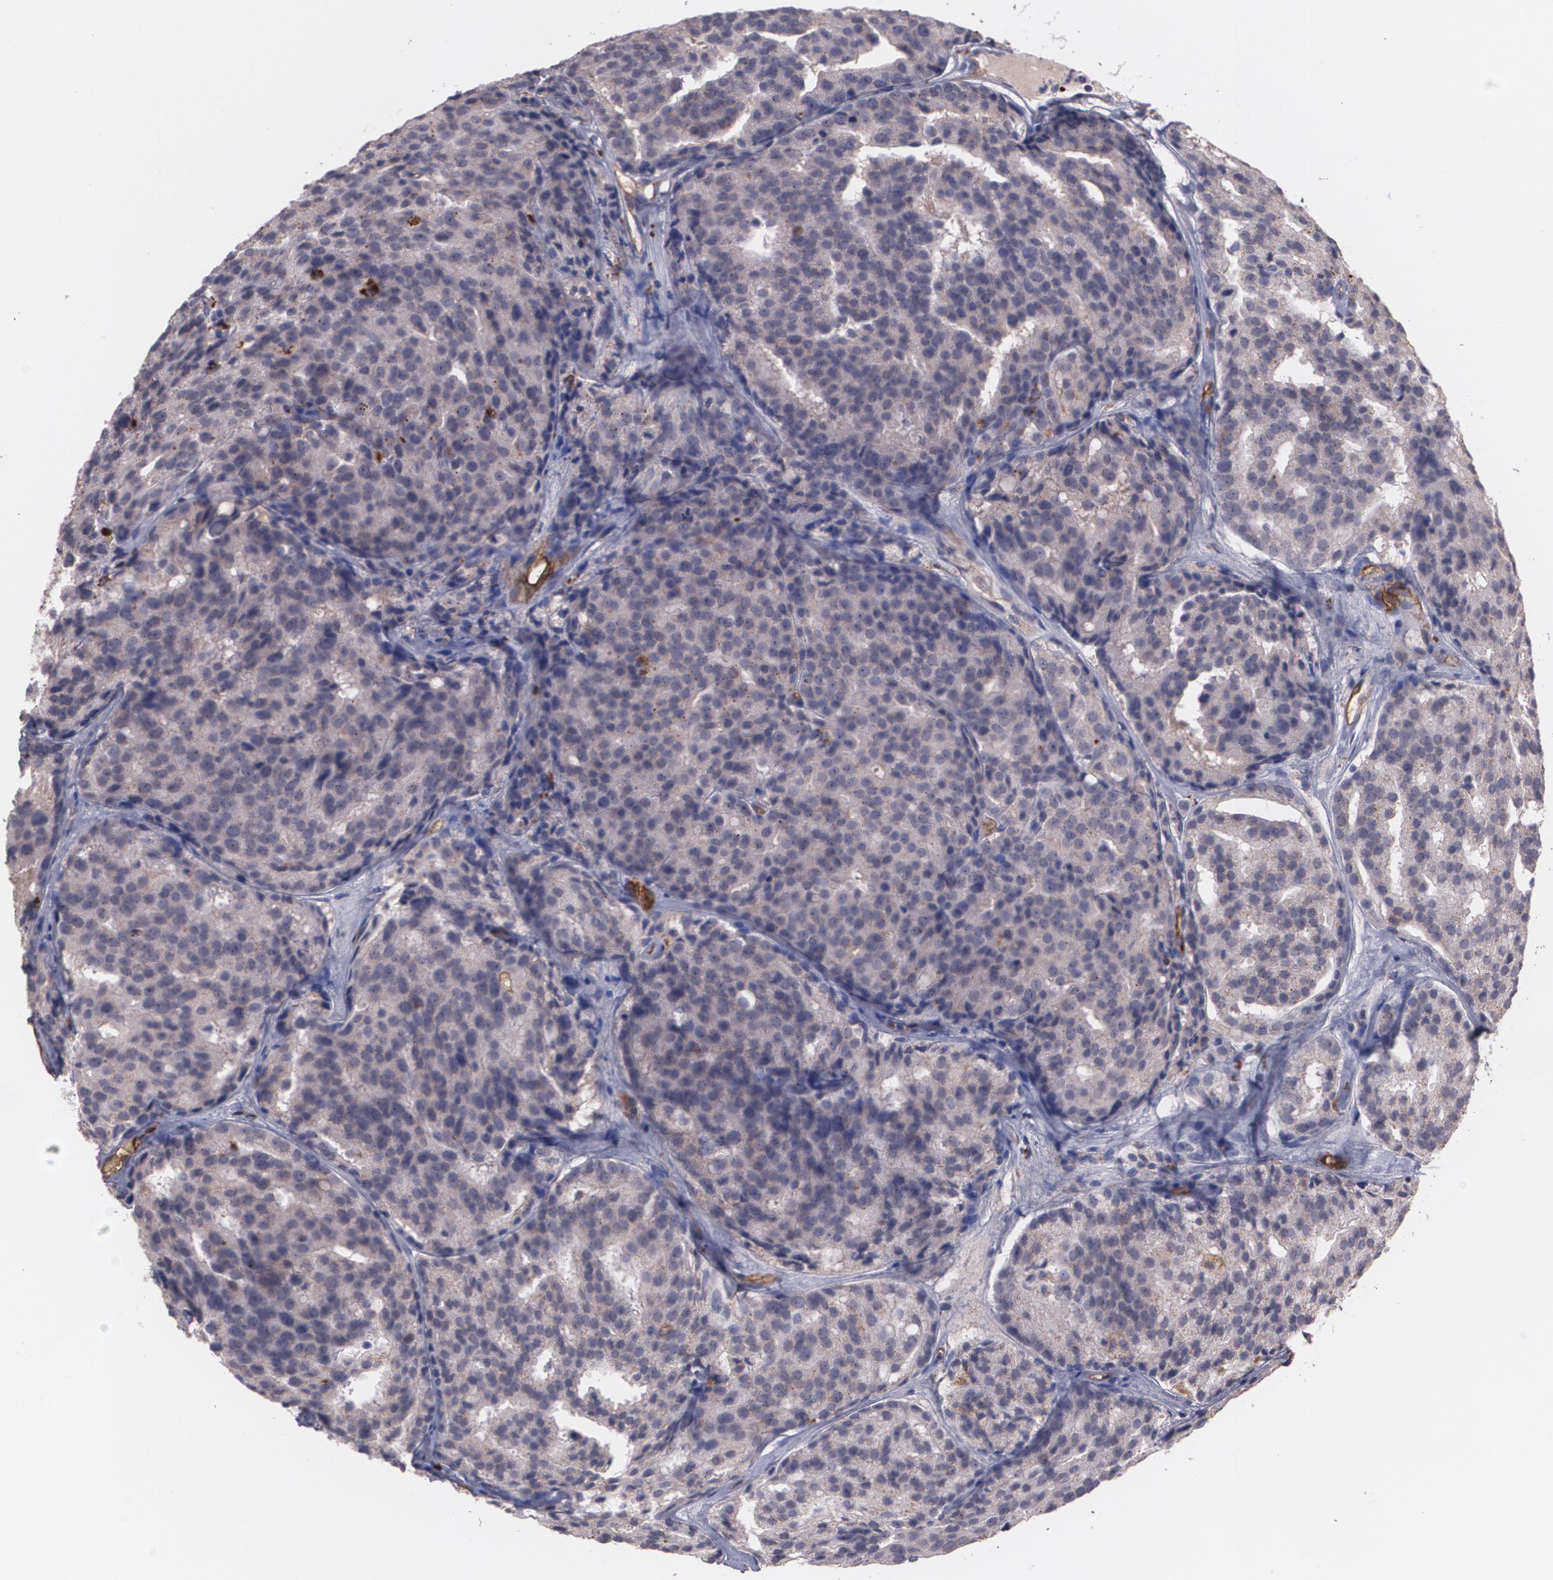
{"staining": {"intensity": "weak", "quantity": "25%-75%", "location": "cytoplasmic/membranous"}, "tissue": "prostate cancer", "cell_type": "Tumor cells", "image_type": "cancer", "snomed": [{"axis": "morphology", "description": "Adenocarcinoma, High grade"}, {"axis": "topography", "description": "Prostate"}], "caption": "The photomicrograph shows immunohistochemical staining of prostate cancer. There is weak cytoplasmic/membranous positivity is seen in approximately 25%-75% of tumor cells.", "gene": "ACE", "patient": {"sex": "male", "age": 64}}